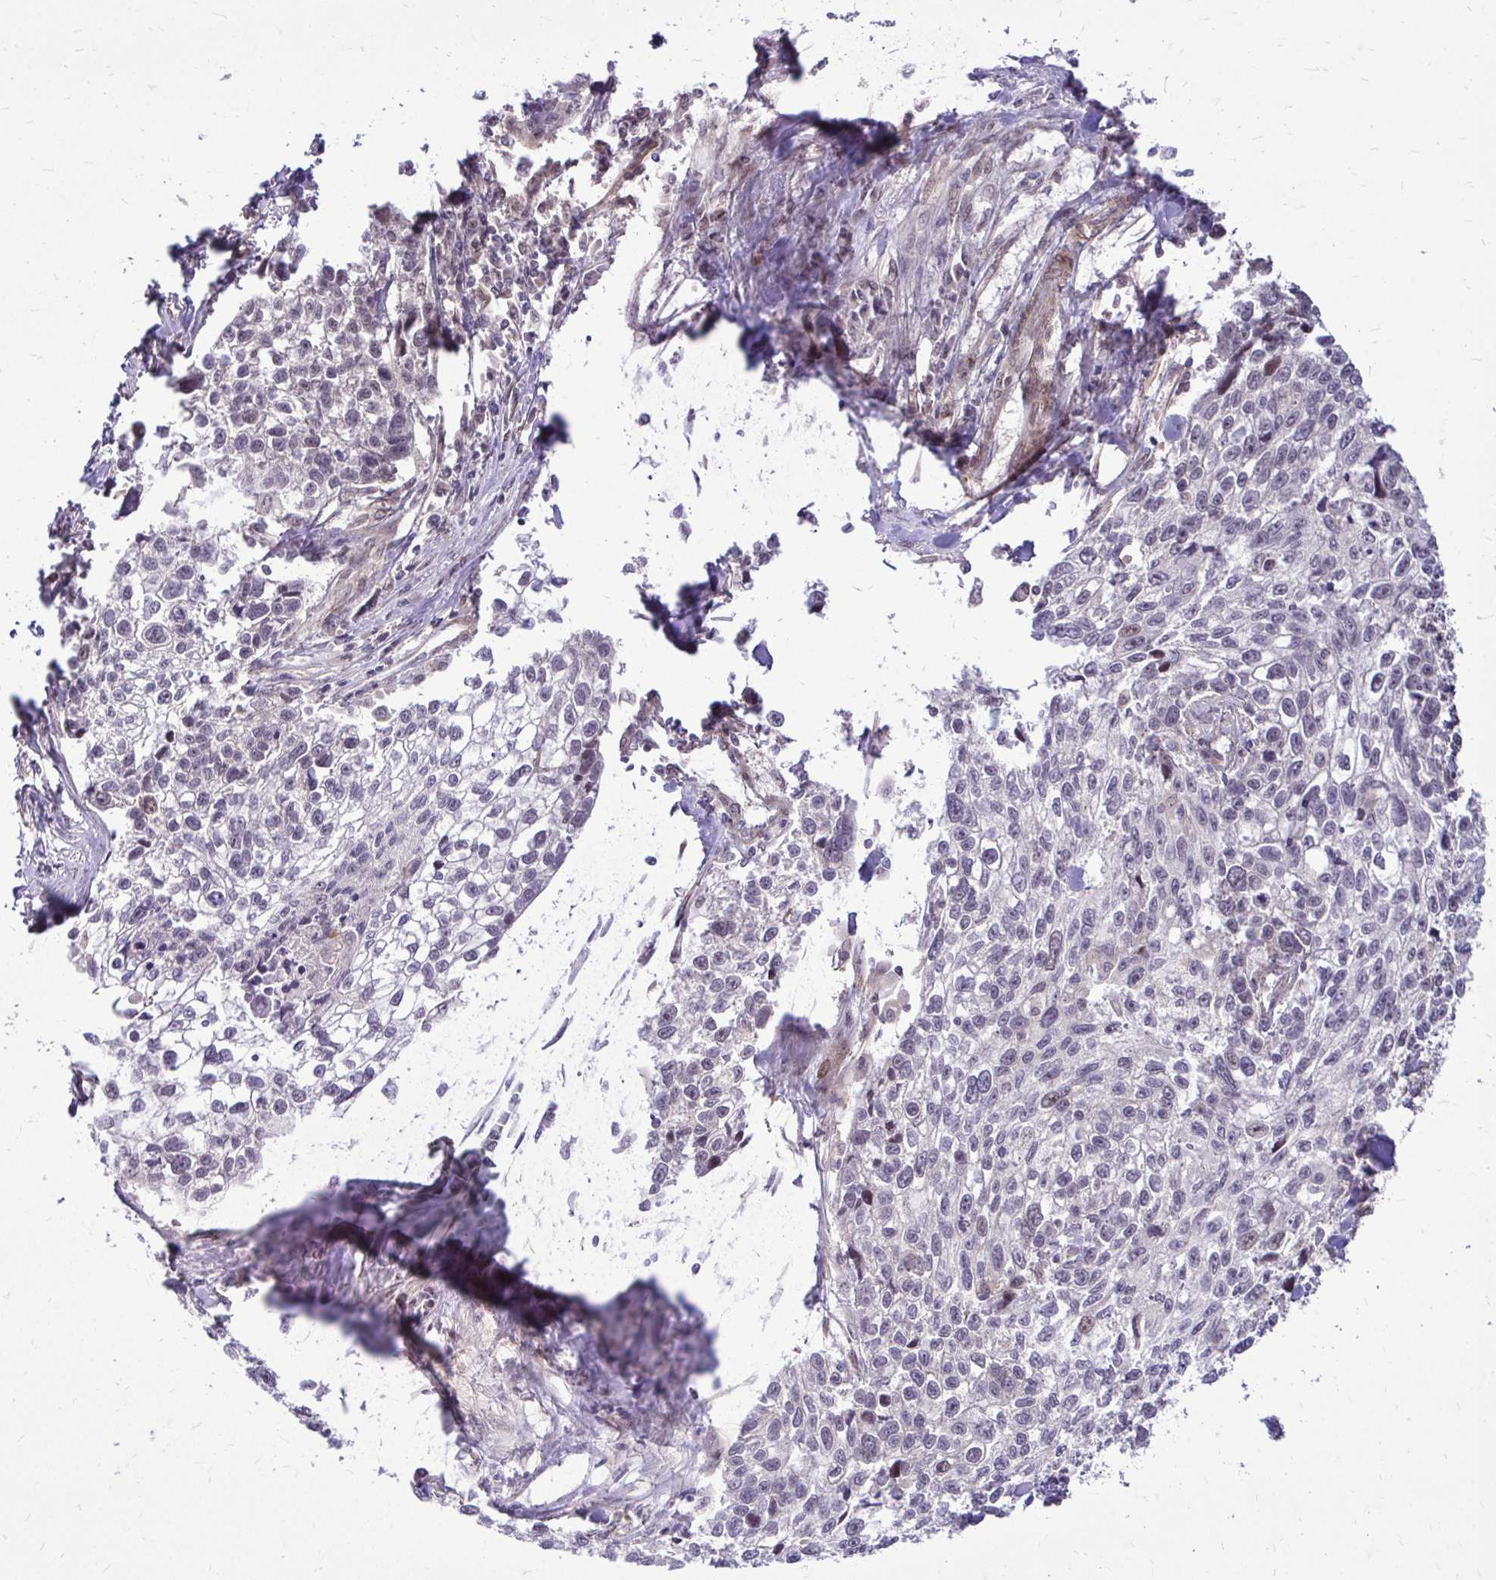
{"staining": {"intensity": "negative", "quantity": "none", "location": "none"}, "tissue": "lung cancer", "cell_type": "Tumor cells", "image_type": "cancer", "snomed": [{"axis": "morphology", "description": "Squamous cell carcinoma, NOS"}, {"axis": "topography", "description": "Lung"}], "caption": "High power microscopy image of an immunohistochemistry image of lung cancer (squamous cell carcinoma), revealing no significant expression in tumor cells.", "gene": "TRIP6", "patient": {"sex": "male", "age": 74}}